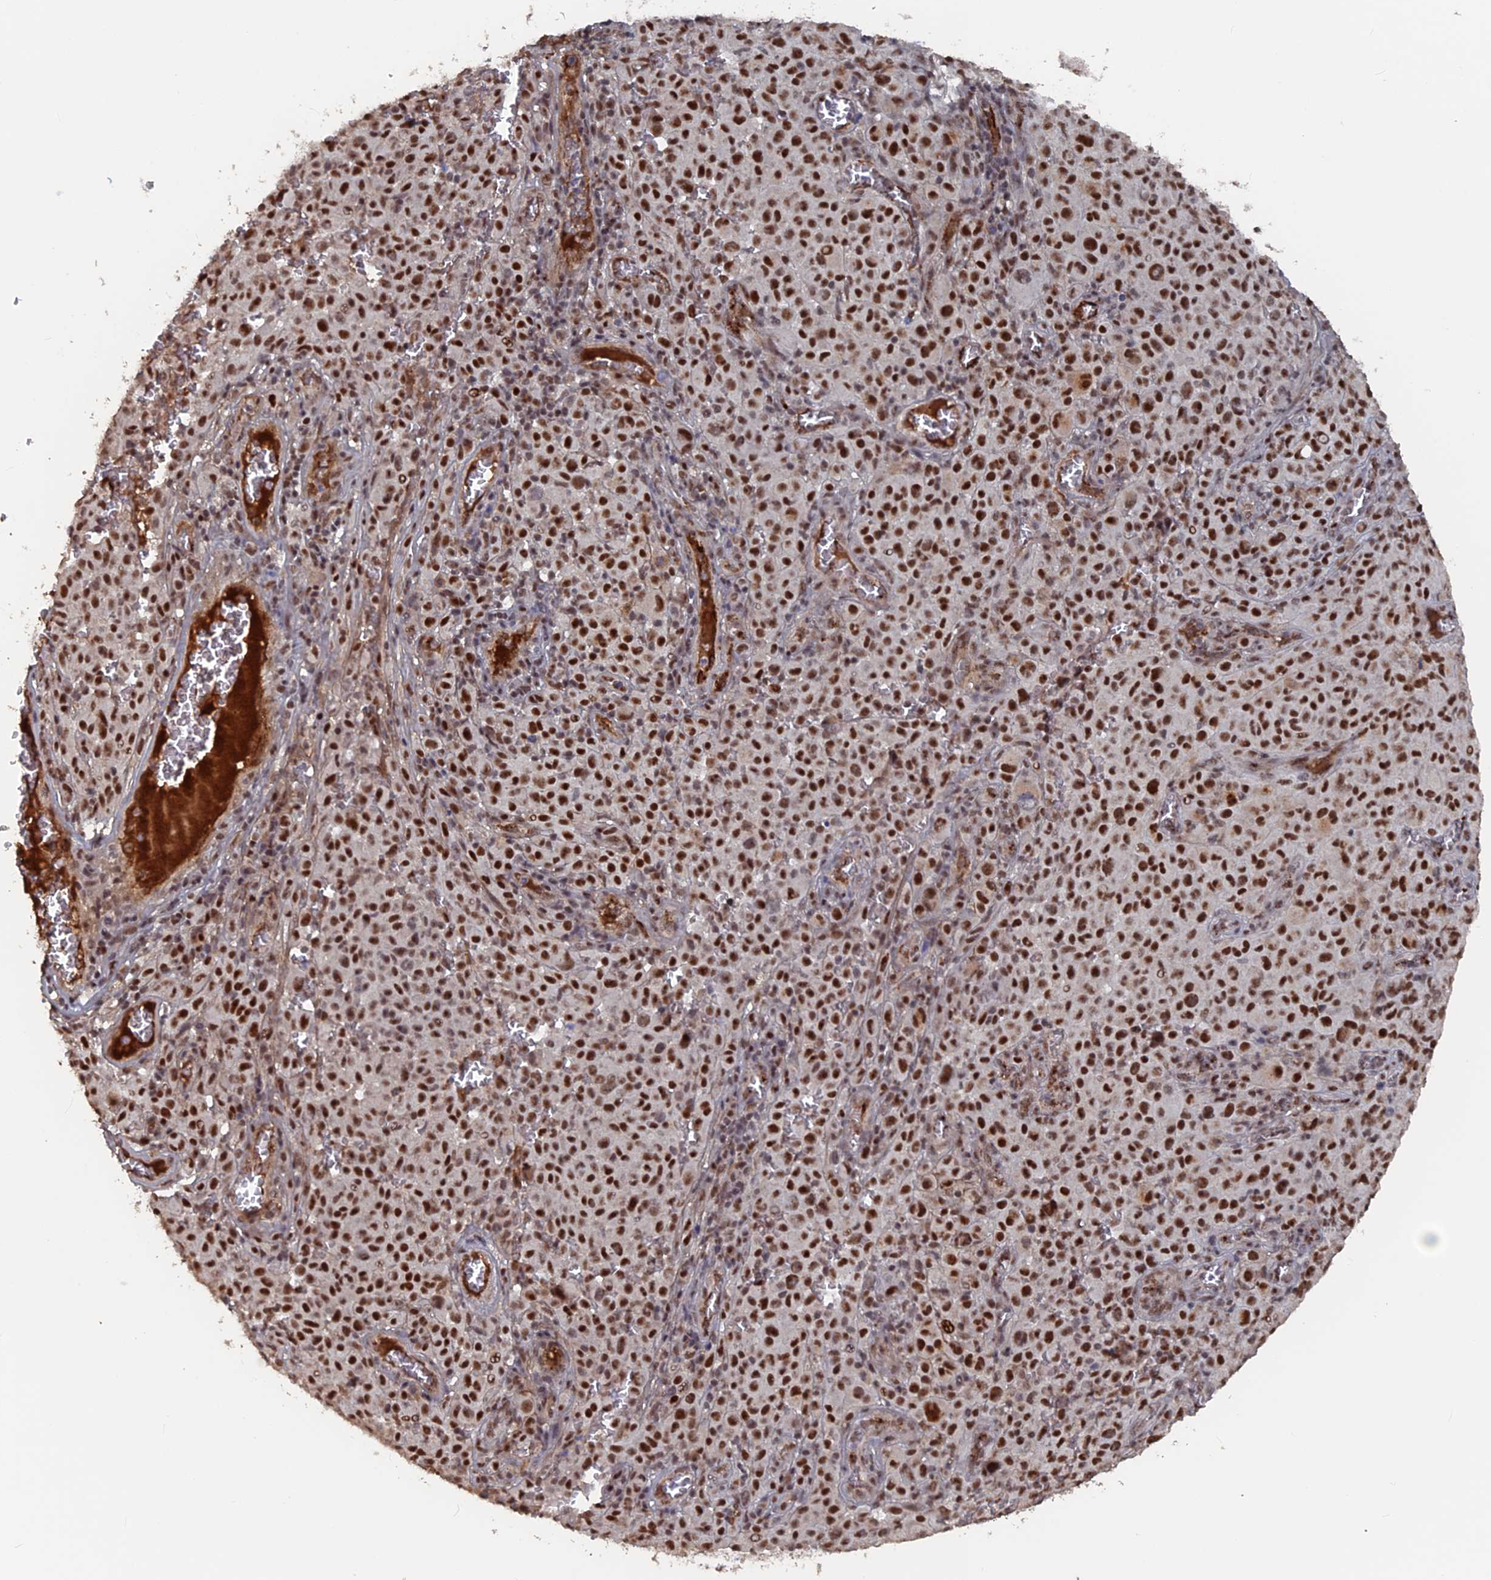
{"staining": {"intensity": "strong", "quantity": ">75%", "location": "nuclear"}, "tissue": "melanoma", "cell_type": "Tumor cells", "image_type": "cancer", "snomed": [{"axis": "morphology", "description": "Malignant melanoma, NOS"}, {"axis": "topography", "description": "Skin"}], "caption": "DAB immunohistochemical staining of melanoma demonstrates strong nuclear protein expression in about >75% of tumor cells.", "gene": "SH3D21", "patient": {"sex": "female", "age": 82}}